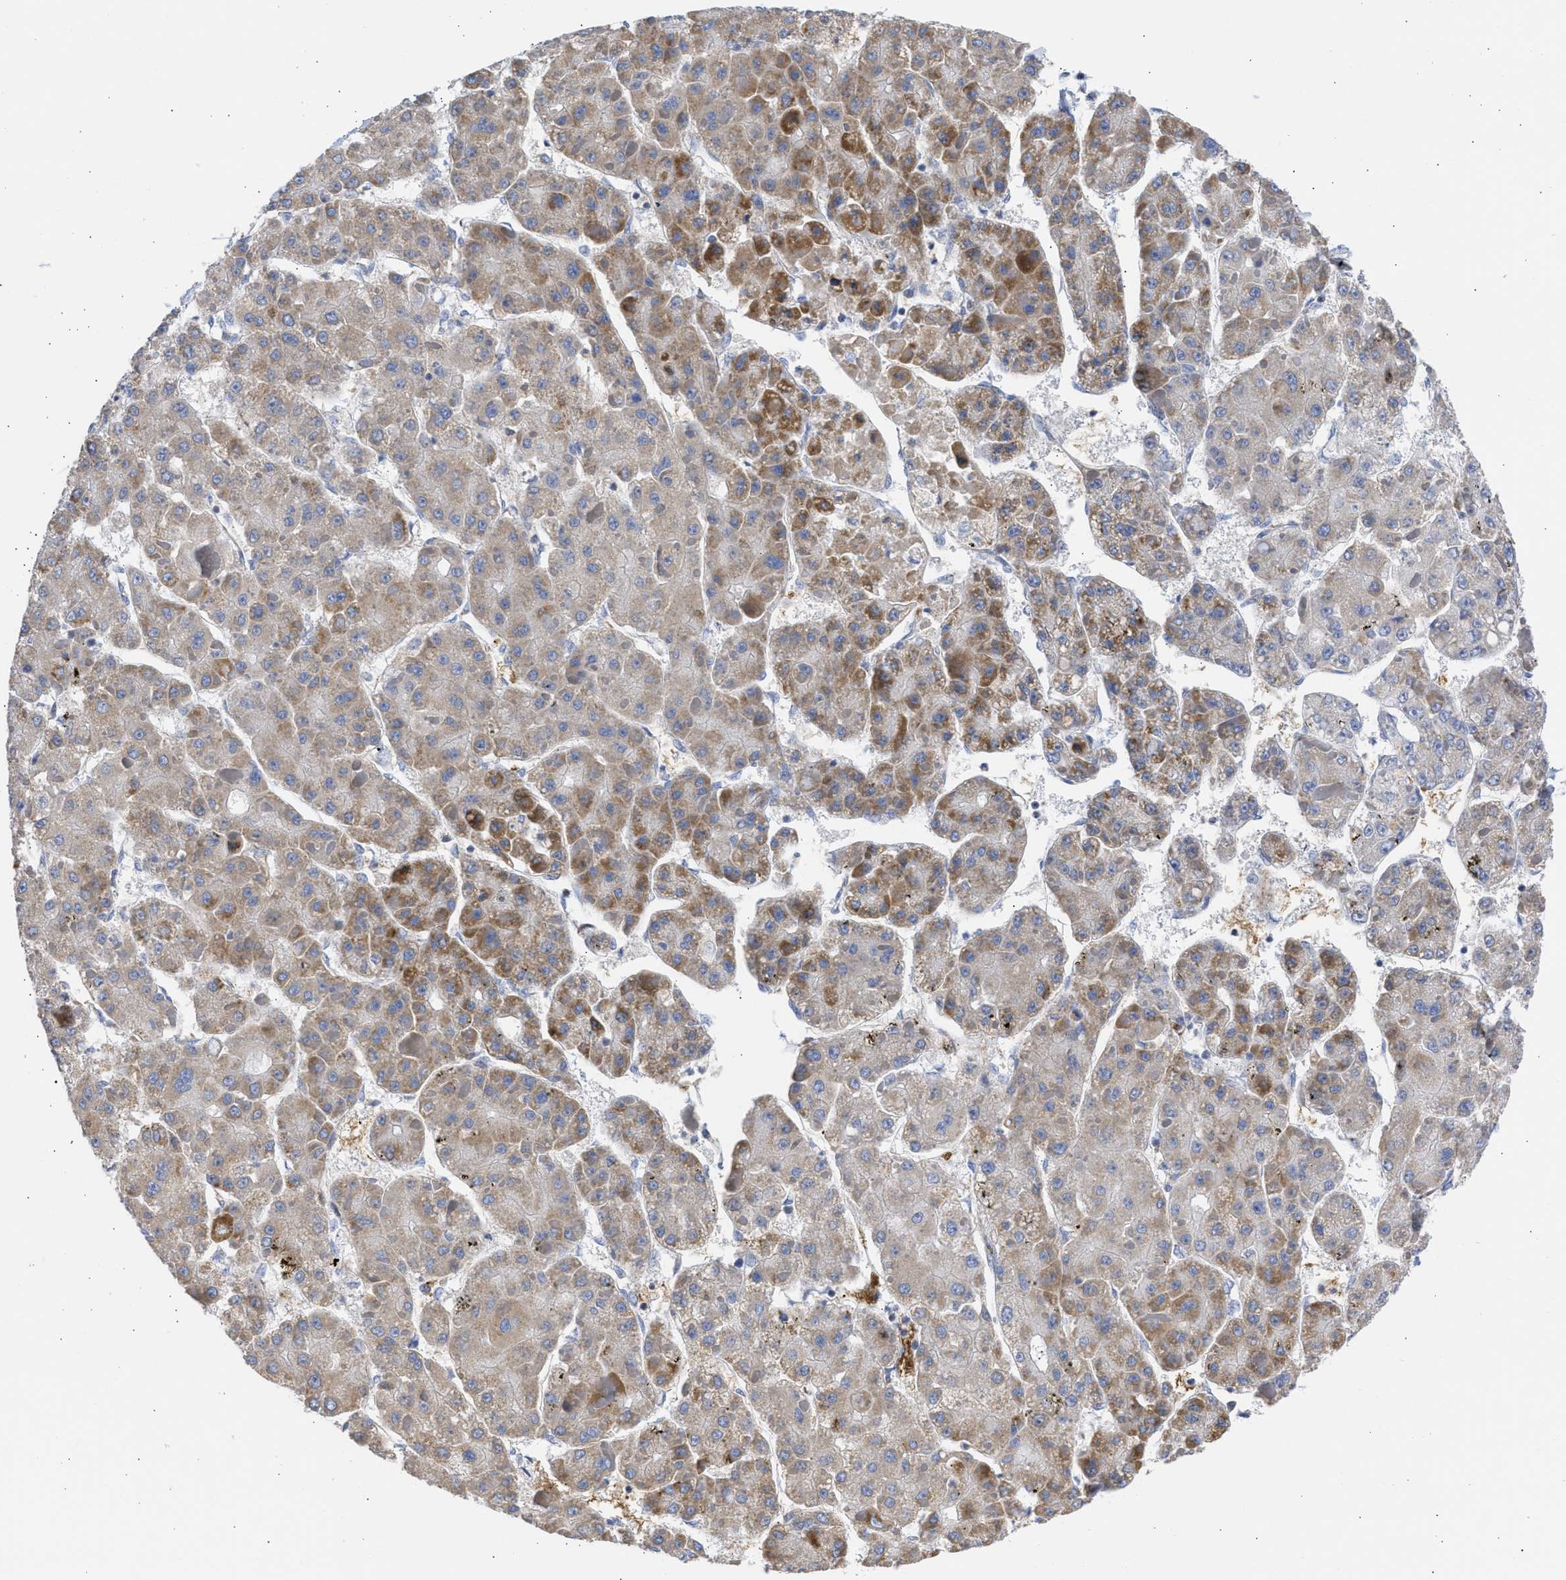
{"staining": {"intensity": "moderate", "quantity": "25%-75%", "location": "cytoplasmic/membranous"}, "tissue": "liver cancer", "cell_type": "Tumor cells", "image_type": "cancer", "snomed": [{"axis": "morphology", "description": "Carcinoma, Hepatocellular, NOS"}, {"axis": "topography", "description": "Liver"}], "caption": "Immunohistochemical staining of human liver cancer reveals medium levels of moderate cytoplasmic/membranous expression in about 25%-75% of tumor cells.", "gene": "BTG3", "patient": {"sex": "female", "age": 73}}